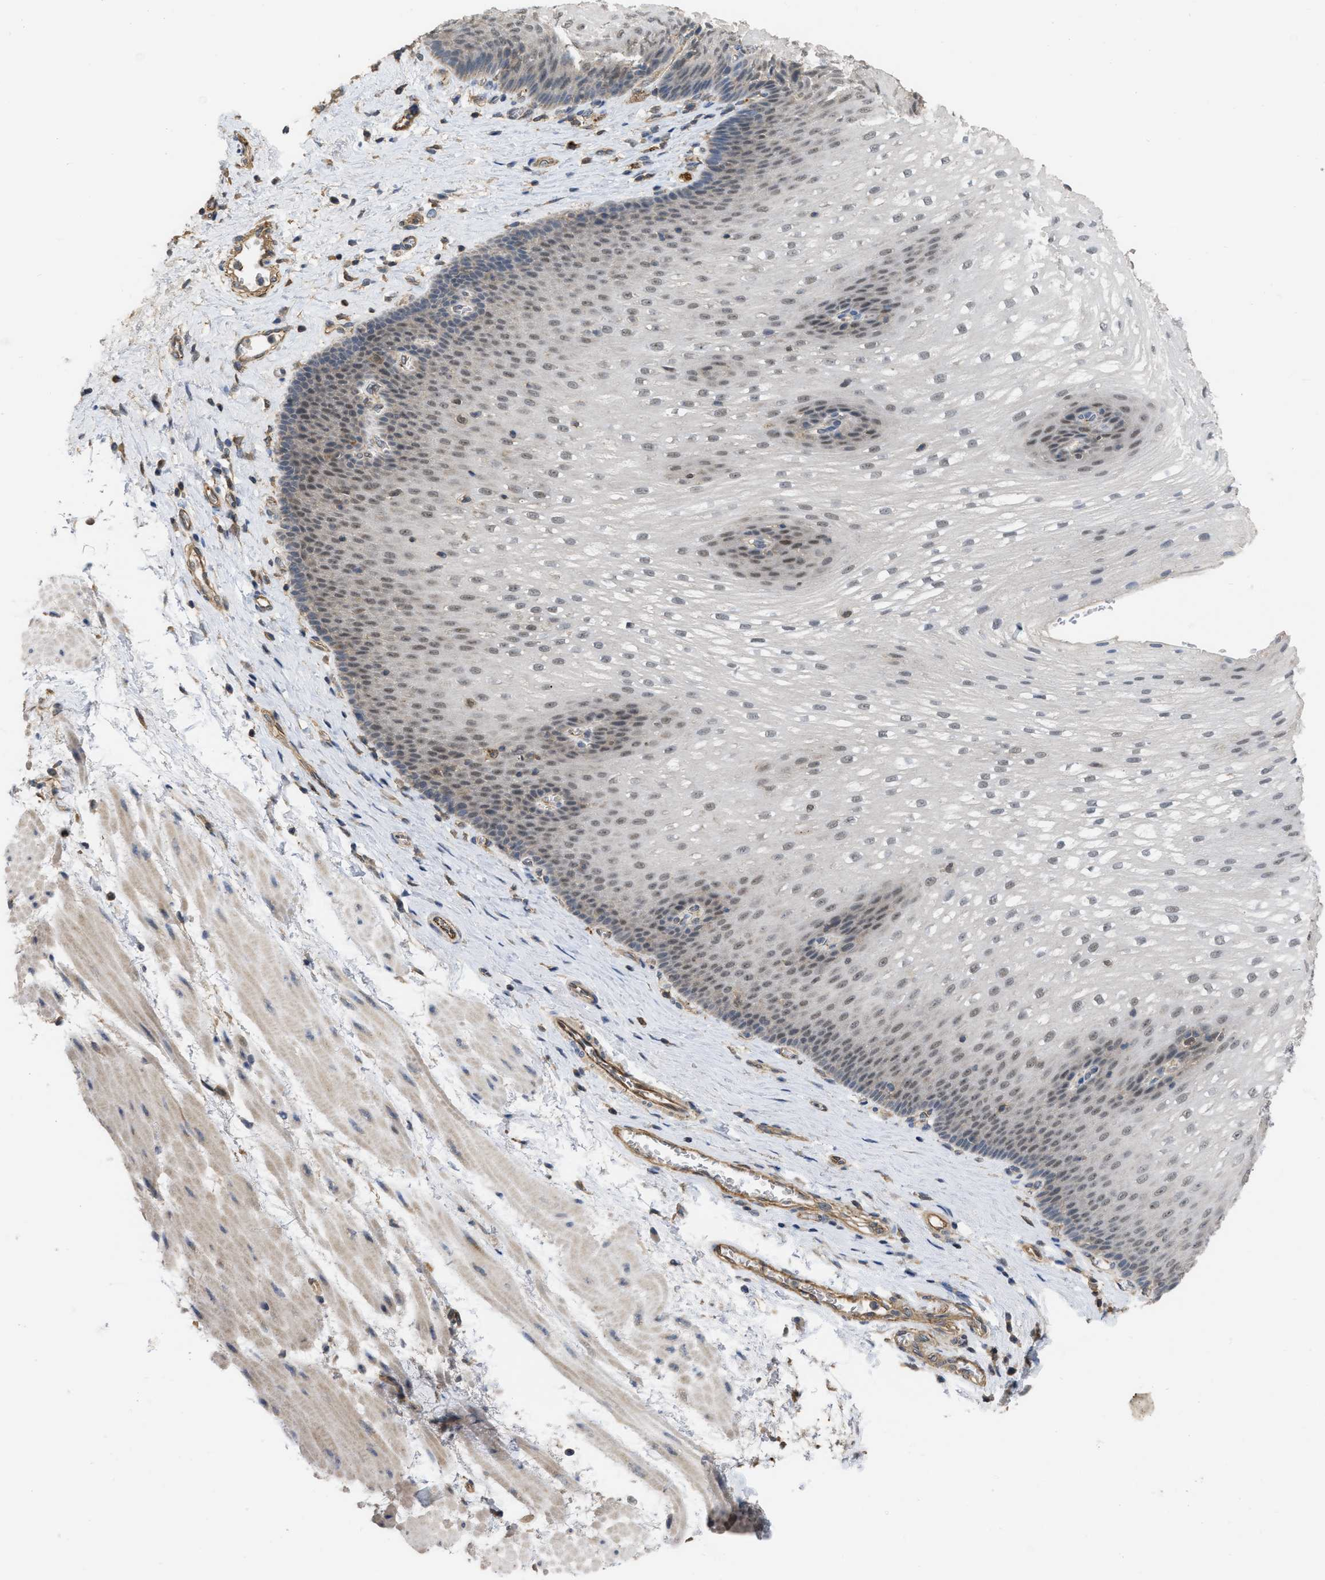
{"staining": {"intensity": "weak", "quantity": "25%-75%", "location": "nuclear"}, "tissue": "esophagus", "cell_type": "Squamous epithelial cells", "image_type": "normal", "snomed": [{"axis": "morphology", "description": "Normal tissue, NOS"}, {"axis": "topography", "description": "Esophagus"}], "caption": "Immunohistochemical staining of unremarkable human esophagus exhibits low levels of weak nuclear expression in approximately 25%-75% of squamous epithelial cells.", "gene": "NAPEPLD", "patient": {"sex": "male", "age": 48}}